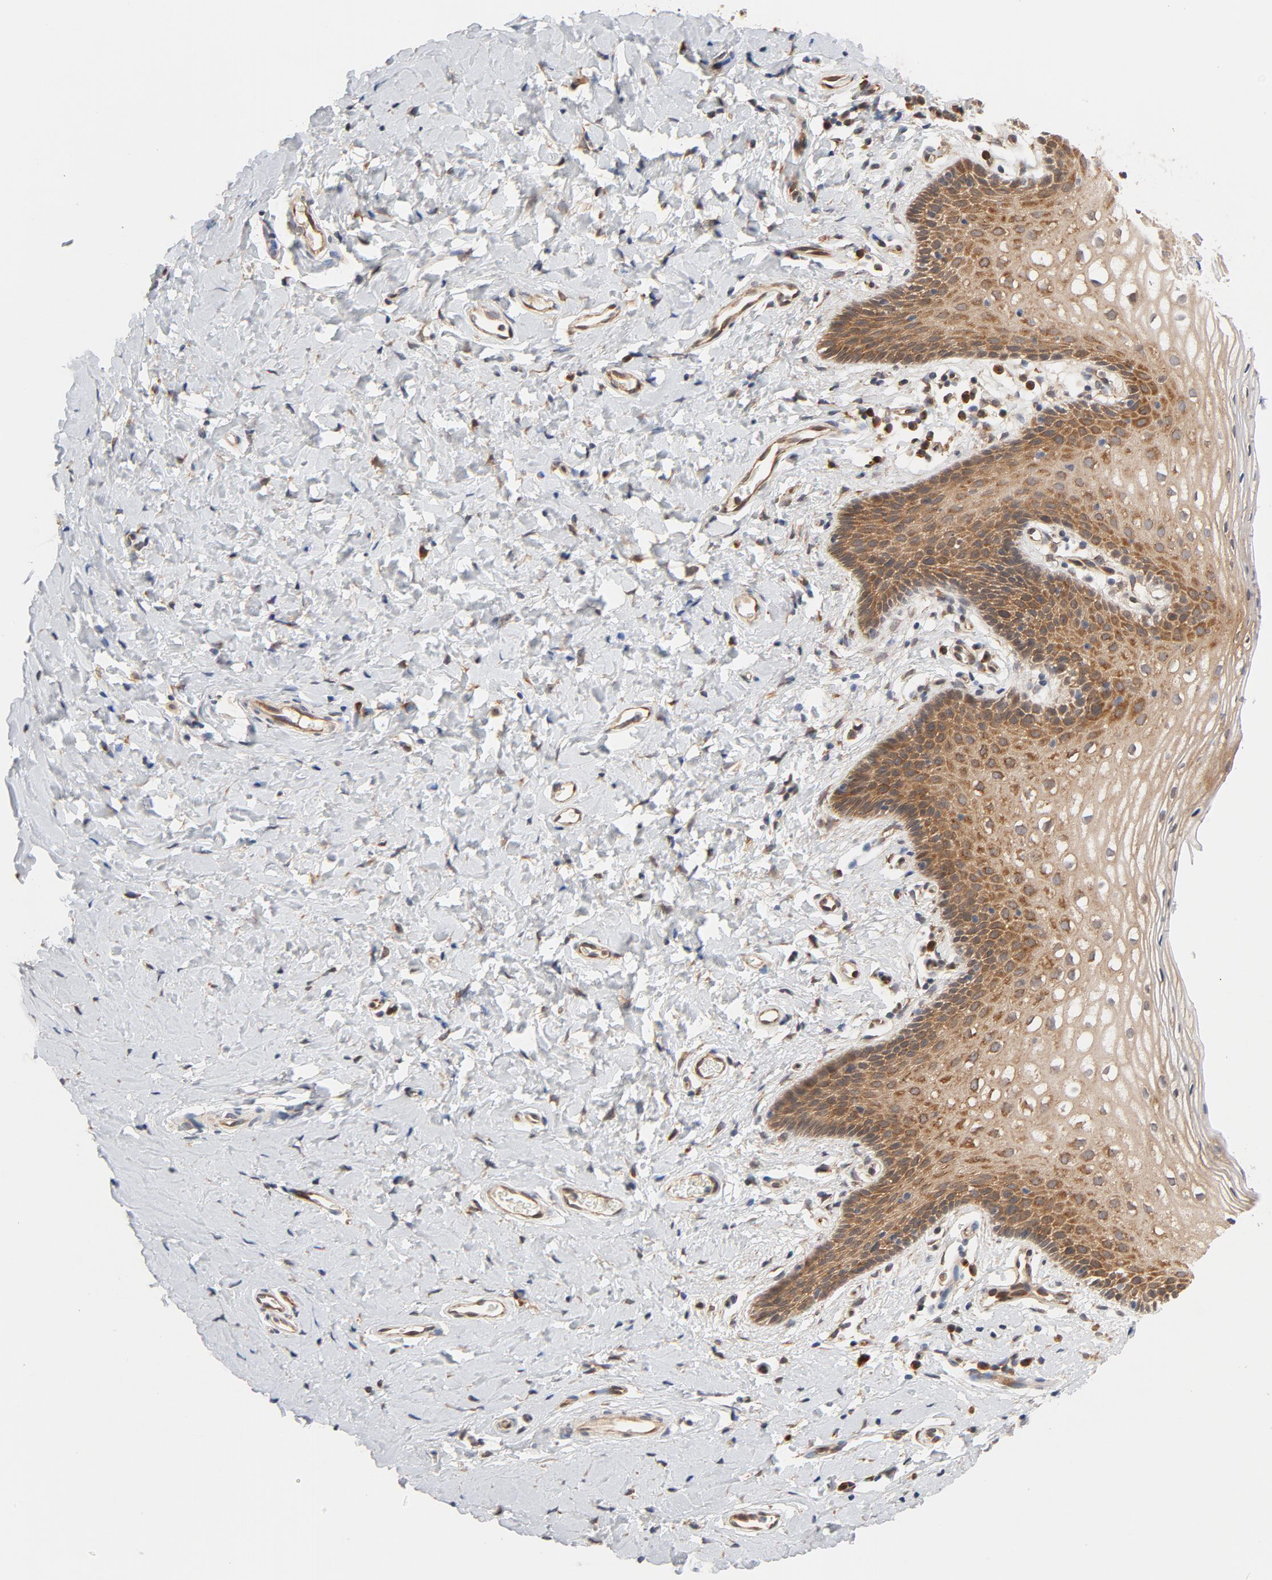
{"staining": {"intensity": "moderate", "quantity": ">75%", "location": "cytoplasmic/membranous"}, "tissue": "vagina", "cell_type": "Squamous epithelial cells", "image_type": "normal", "snomed": [{"axis": "morphology", "description": "Normal tissue, NOS"}, {"axis": "topography", "description": "Vagina"}], "caption": "Protein expression by immunohistochemistry (IHC) demonstrates moderate cytoplasmic/membranous staining in about >75% of squamous epithelial cells in unremarkable vagina.", "gene": "EIF4E", "patient": {"sex": "female", "age": 55}}